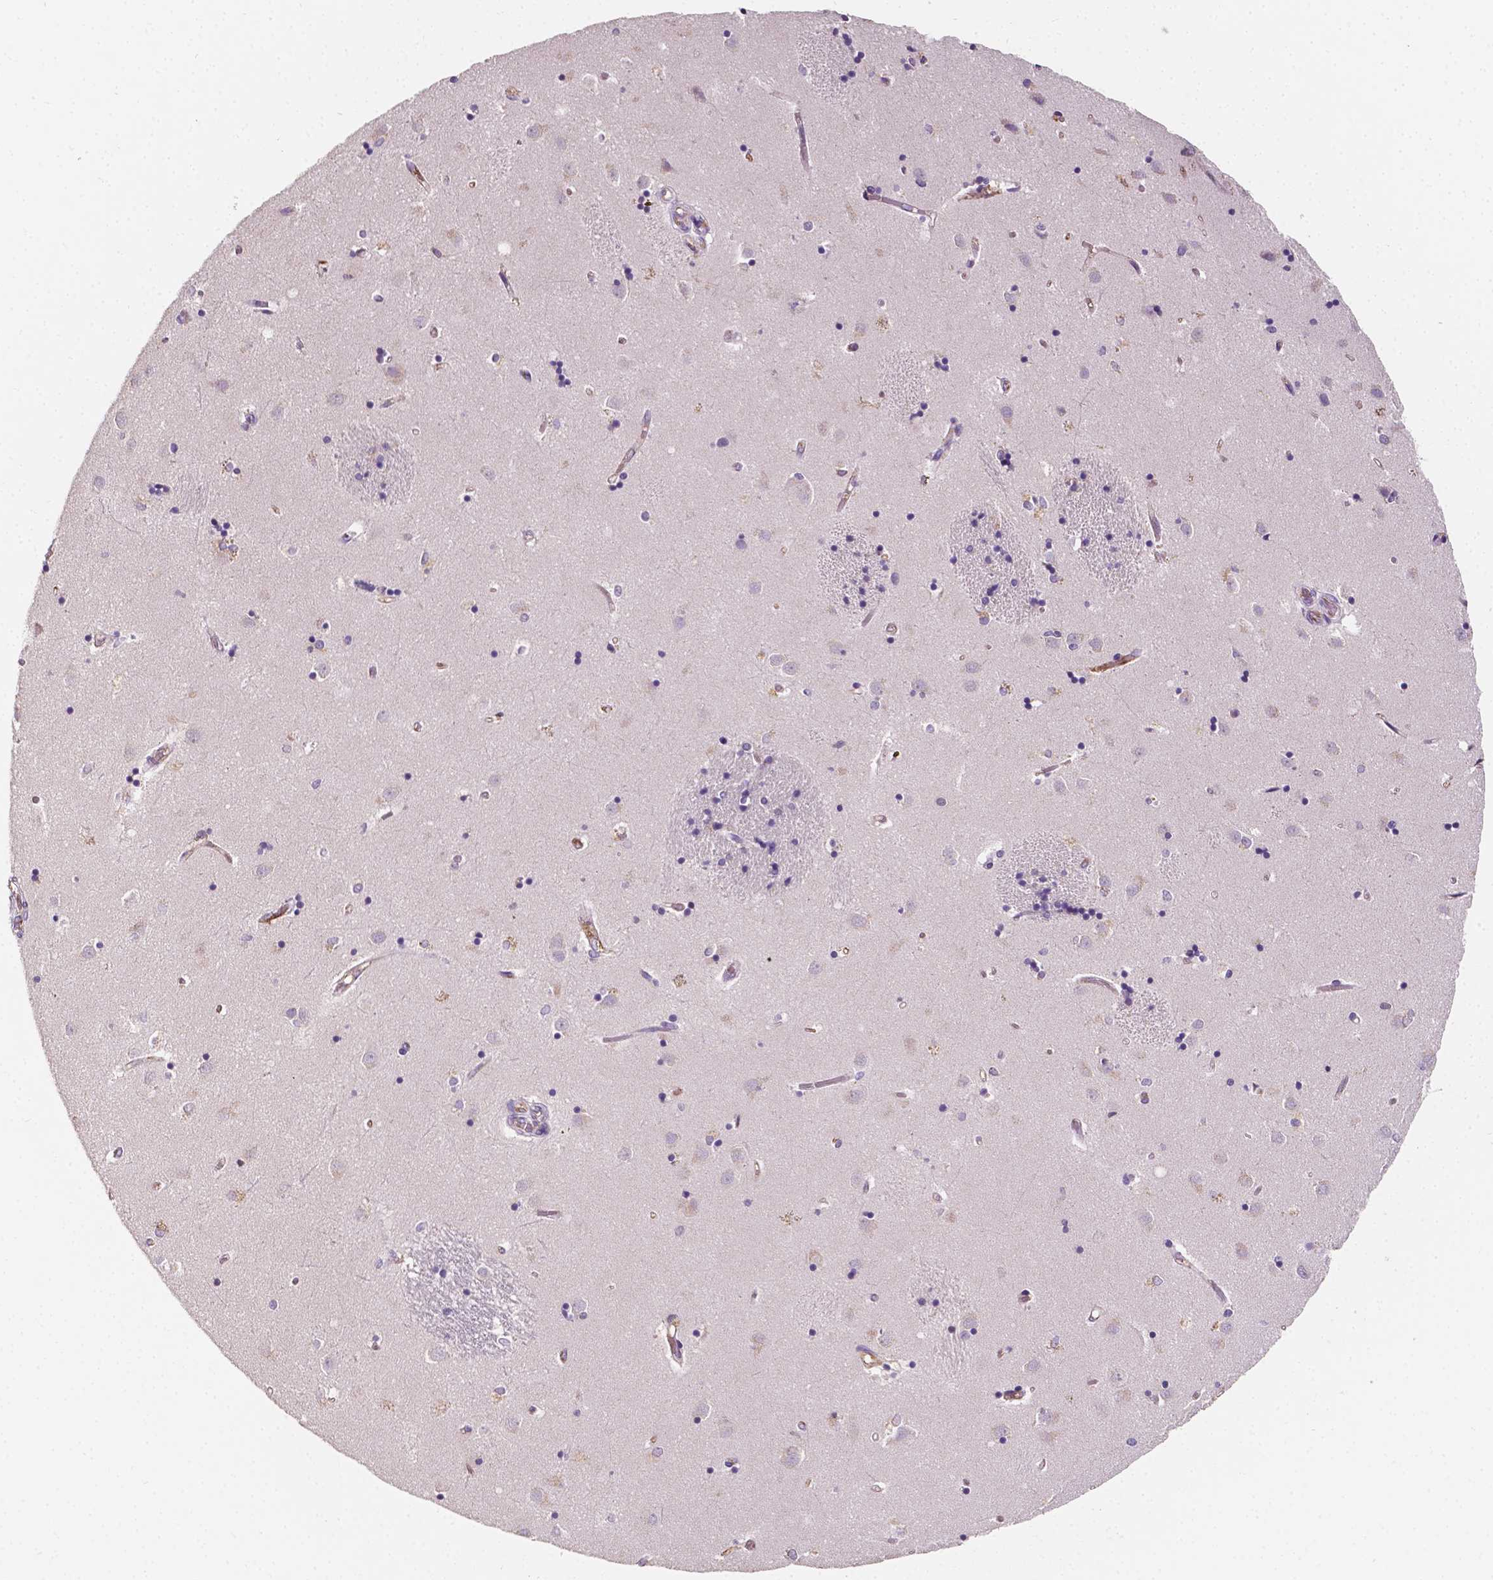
{"staining": {"intensity": "negative", "quantity": "none", "location": "none"}, "tissue": "caudate", "cell_type": "Glial cells", "image_type": "normal", "snomed": [{"axis": "morphology", "description": "Normal tissue, NOS"}, {"axis": "topography", "description": "Lateral ventricle wall"}], "caption": "High power microscopy photomicrograph of an IHC image of unremarkable caudate, revealing no significant expression in glial cells. The staining is performed using DAB brown chromogen with nuclei counter-stained in using hematoxylin.", "gene": "SLC22A4", "patient": {"sex": "male", "age": 54}}